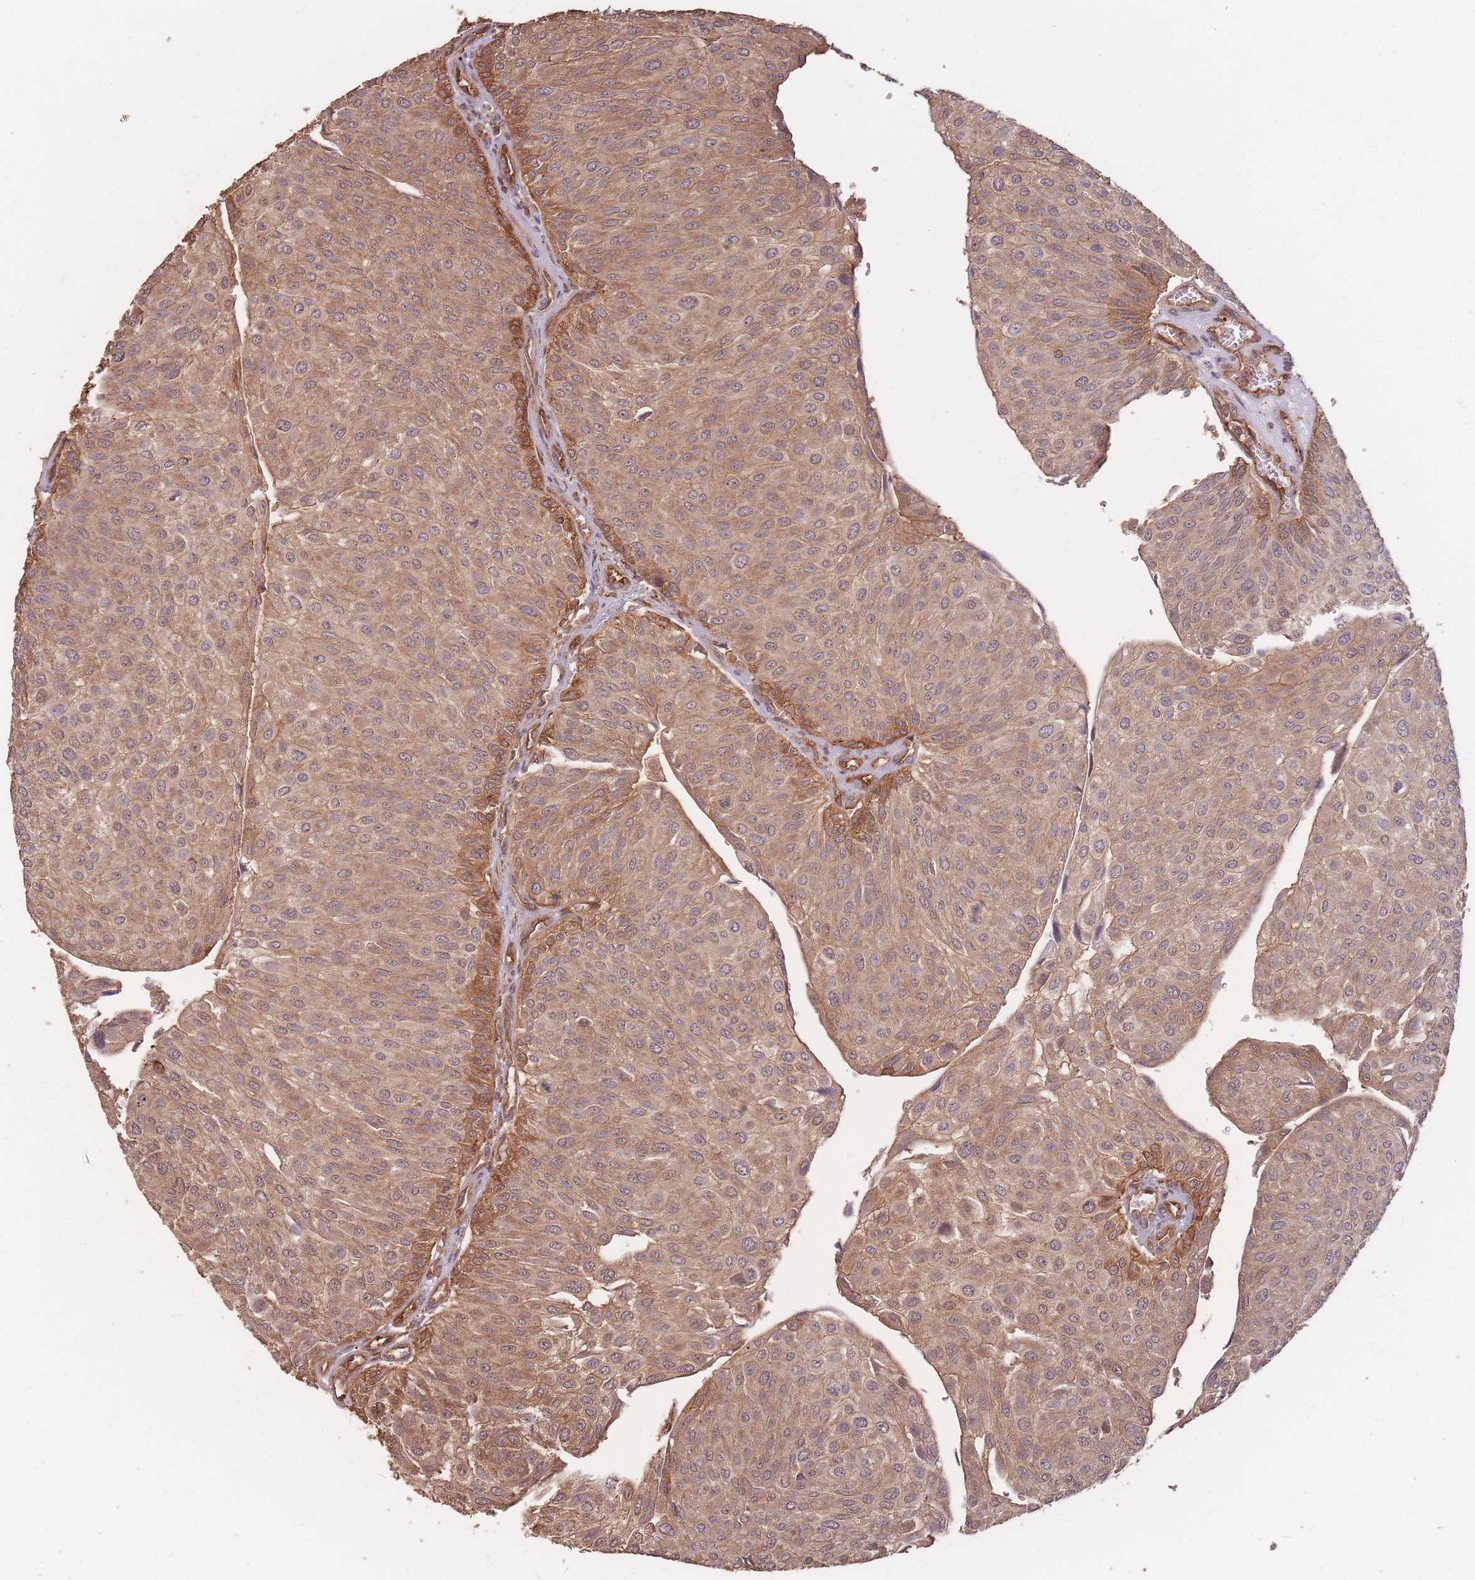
{"staining": {"intensity": "moderate", "quantity": ">75%", "location": "cytoplasmic/membranous"}, "tissue": "urothelial cancer", "cell_type": "Tumor cells", "image_type": "cancer", "snomed": [{"axis": "morphology", "description": "Urothelial carcinoma, NOS"}, {"axis": "topography", "description": "Urinary bladder"}], "caption": "An image of human transitional cell carcinoma stained for a protein exhibits moderate cytoplasmic/membranous brown staining in tumor cells.", "gene": "PLS3", "patient": {"sex": "male", "age": 67}}